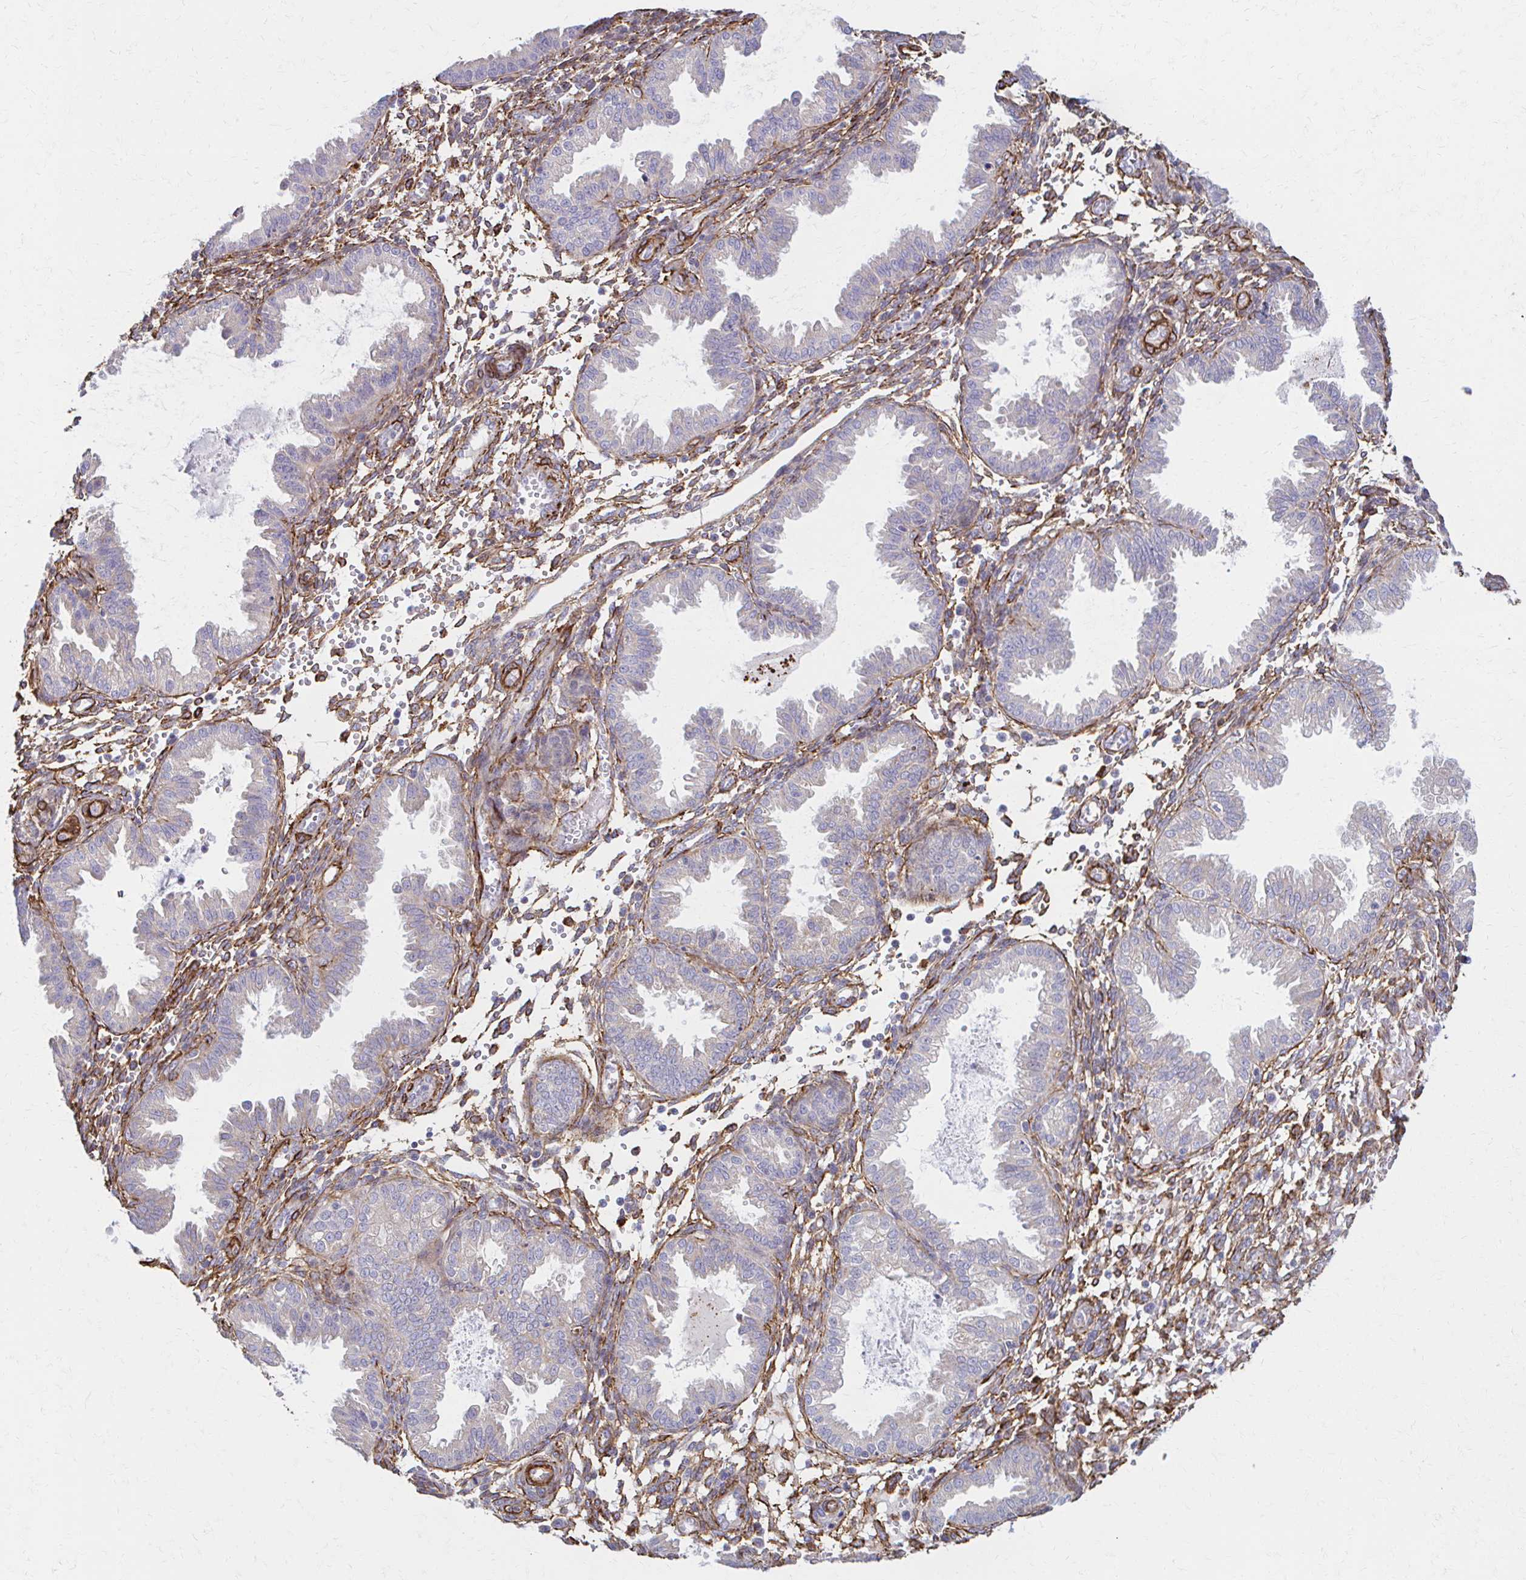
{"staining": {"intensity": "negative", "quantity": "none", "location": "none"}, "tissue": "endometrium", "cell_type": "Cells in endometrial stroma", "image_type": "normal", "snomed": [{"axis": "morphology", "description": "Normal tissue, NOS"}, {"axis": "topography", "description": "Endometrium"}], "caption": "Immunohistochemistry (IHC) of unremarkable human endometrium displays no staining in cells in endometrial stroma.", "gene": "TIMMDC1", "patient": {"sex": "female", "age": 33}}